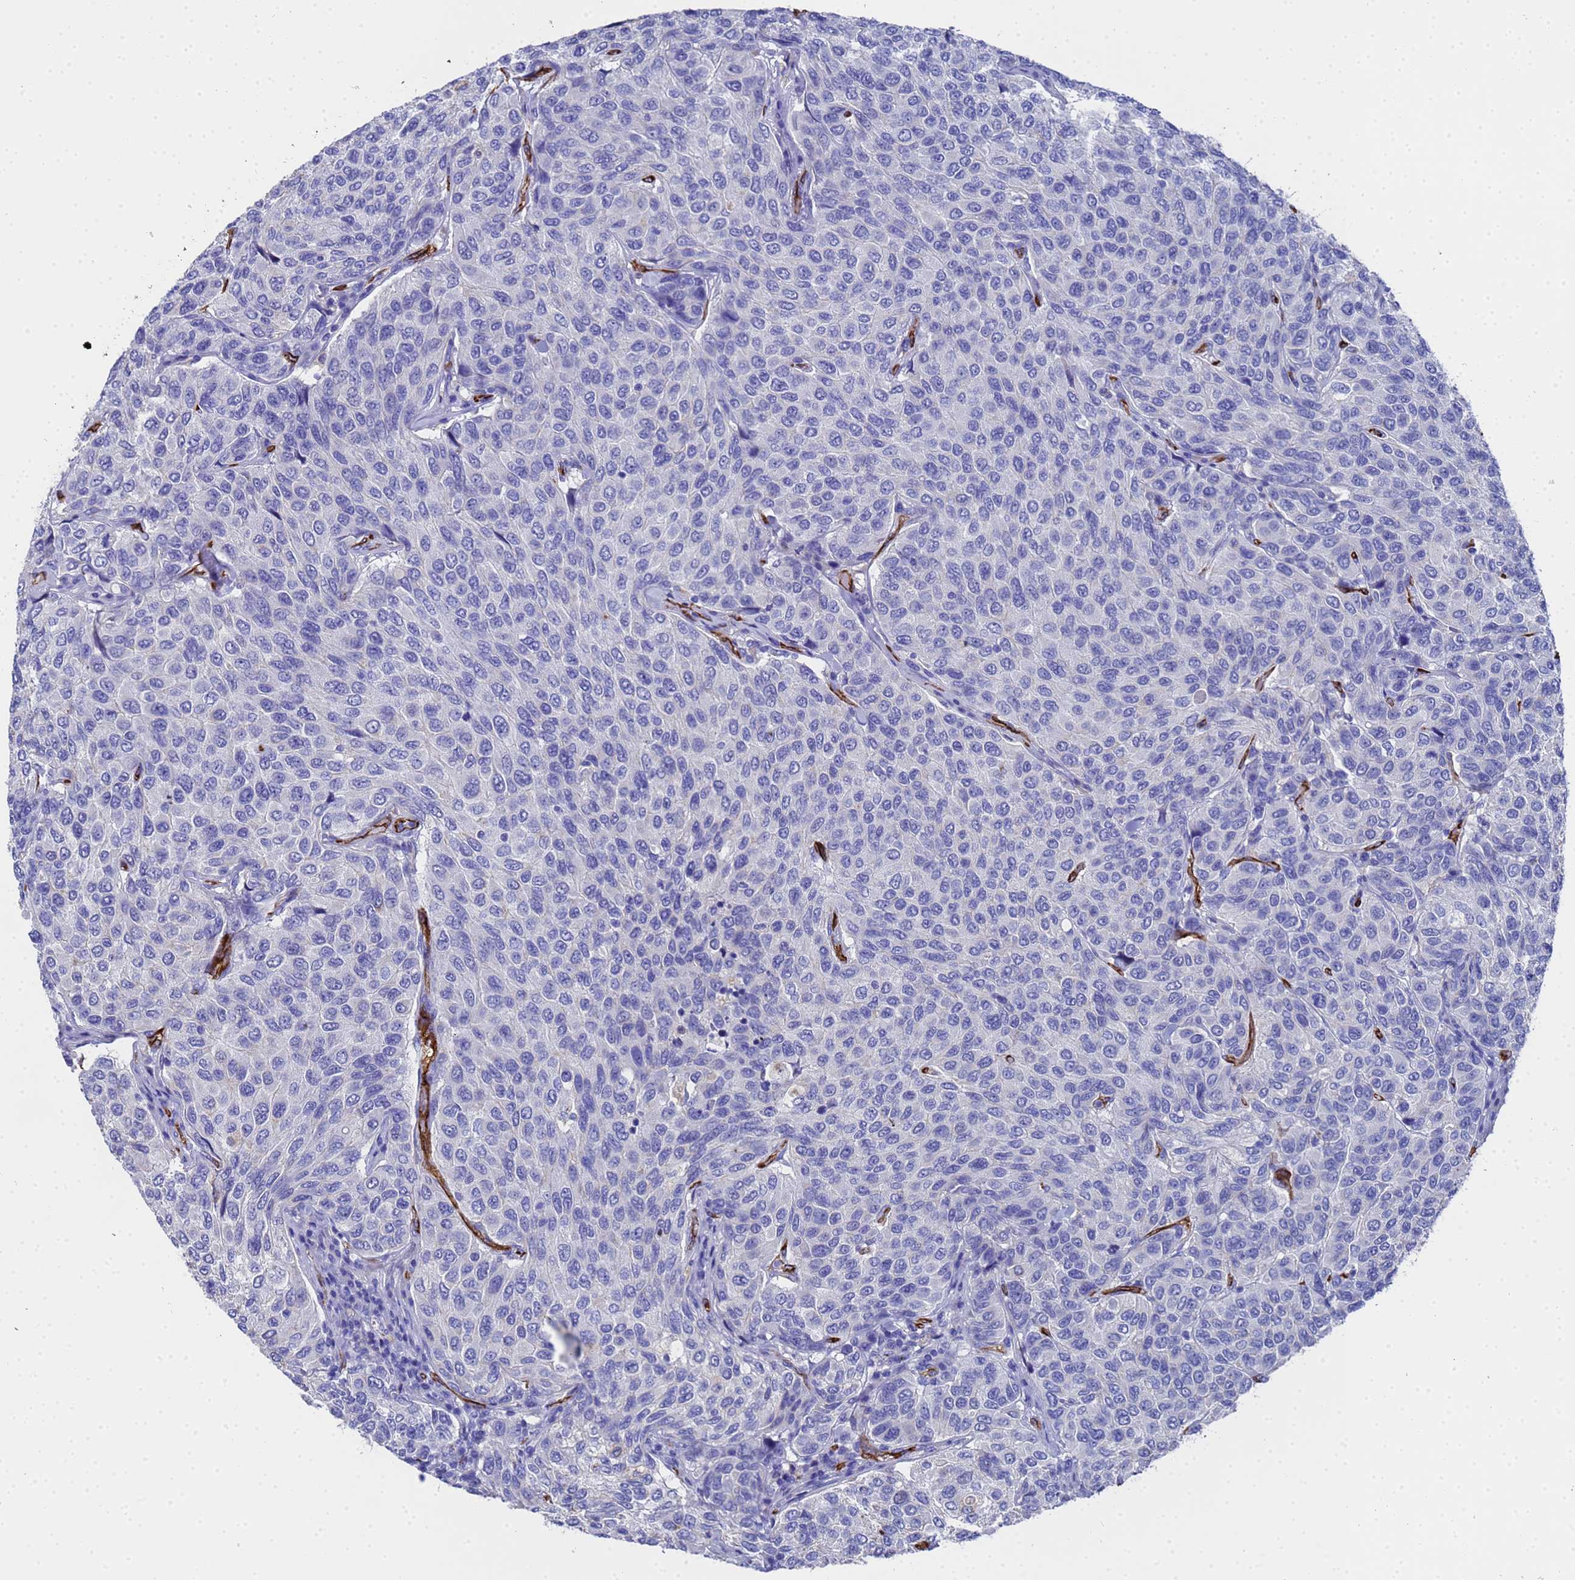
{"staining": {"intensity": "negative", "quantity": "none", "location": "none"}, "tissue": "breast cancer", "cell_type": "Tumor cells", "image_type": "cancer", "snomed": [{"axis": "morphology", "description": "Duct carcinoma"}, {"axis": "topography", "description": "Breast"}], "caption": "A histopathology image of human breast invasive ductal carcinoma is negative for staining in tumor cells.", "gene": "ADIPOQ", "patient": {"sex": "female", "age": 55}}